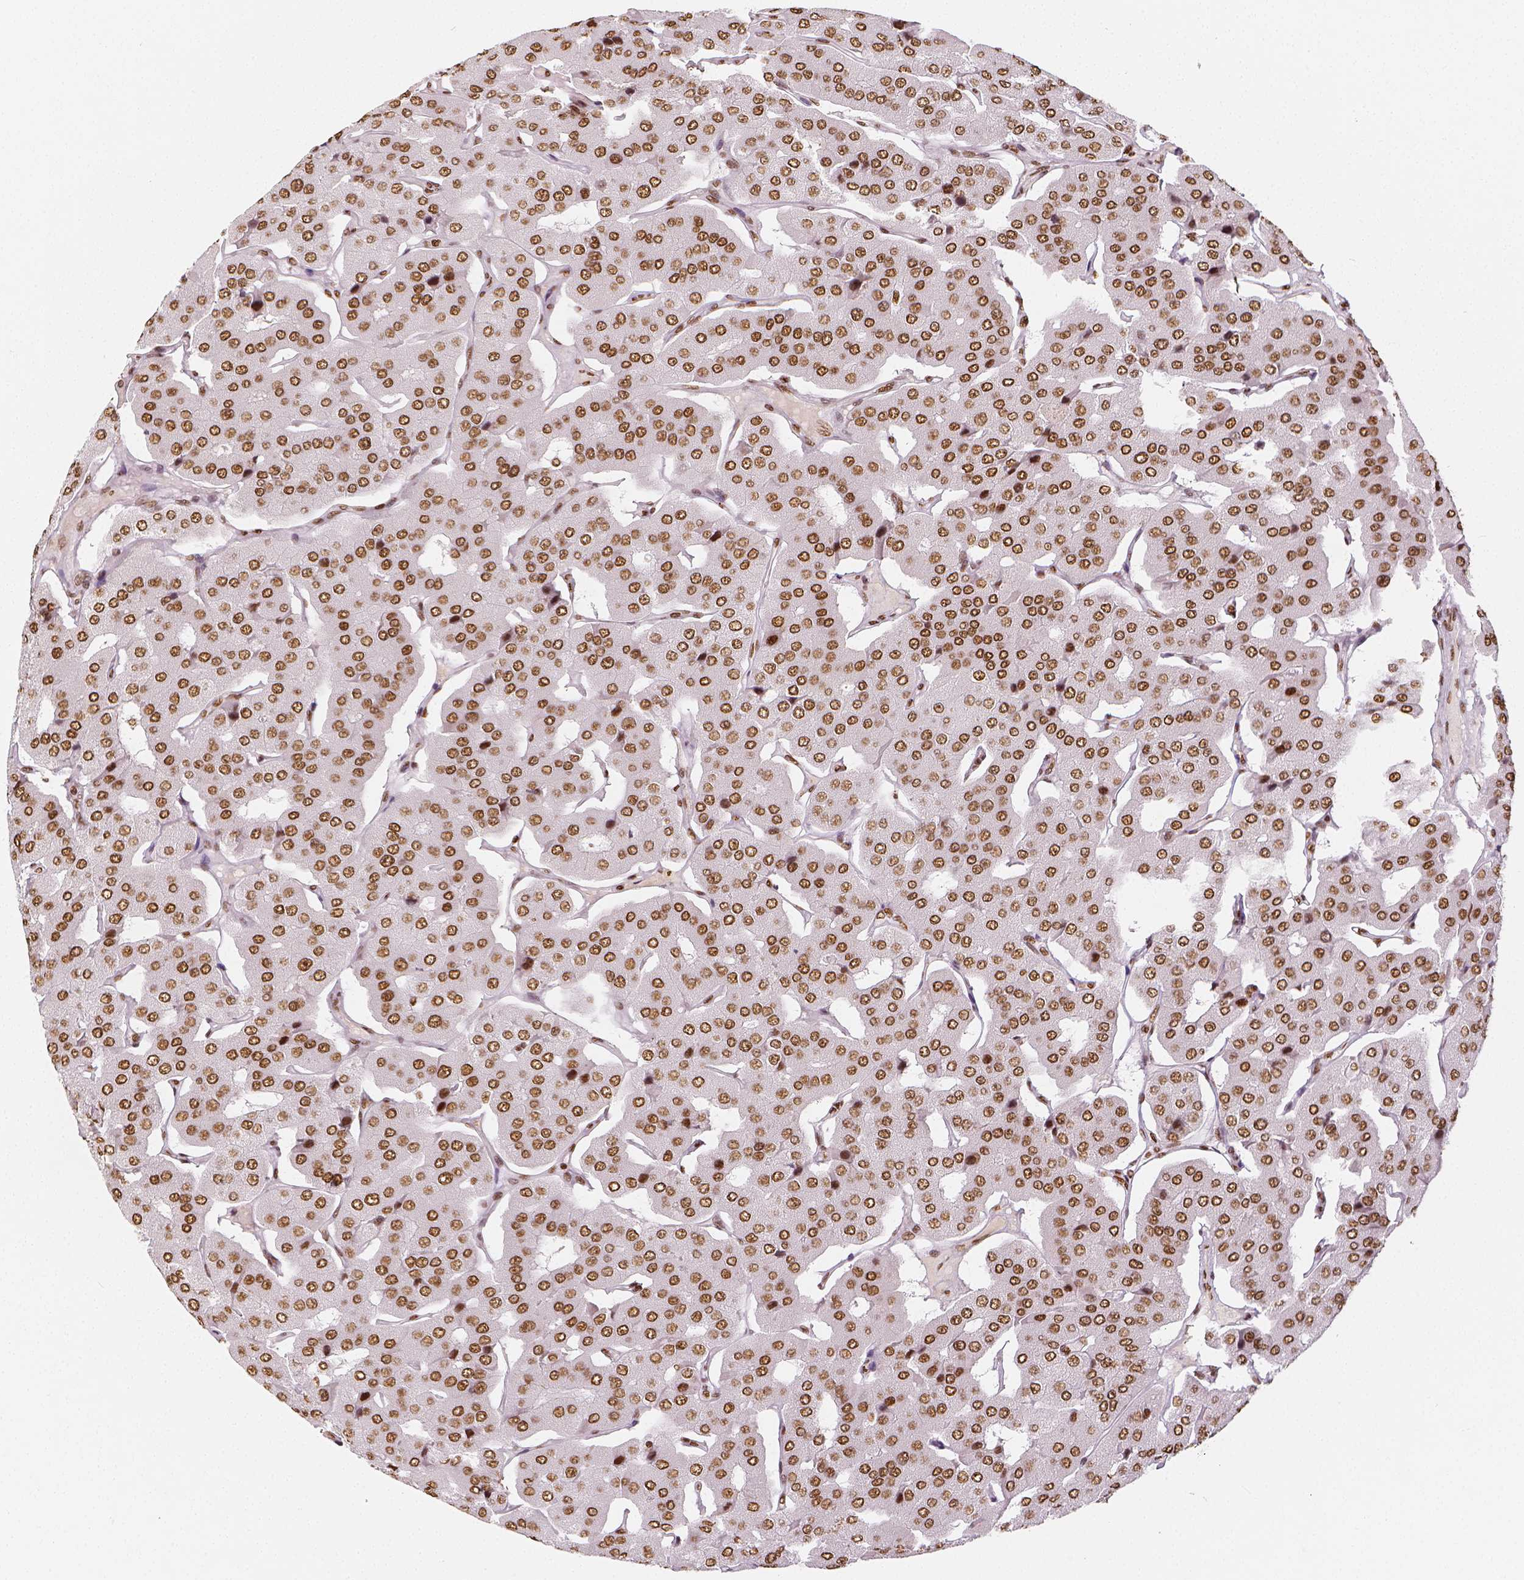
{"staining": {"intensity": "moderate", "quantity": ">75%", "location": "nuclear"}, "tissue": "parathyroid gland", "cell_type": "Glandular cells", "image_type": "normal", "snomed": [{"axis": "morphology", "description": "Normal tissue, NOS"}, {"axis": "morphology", "description": "Adenoma, NOS"}, {"axis": "topography", "description": "Parathyroid gland"}], "caption": "Brown immunohistochemical staining in benign parathyroid gland displays moderate nuclear positivity in about >75% of glandular cells.", "gene": "KDM5B", "patient": {"sex": "female", "age": 86}}